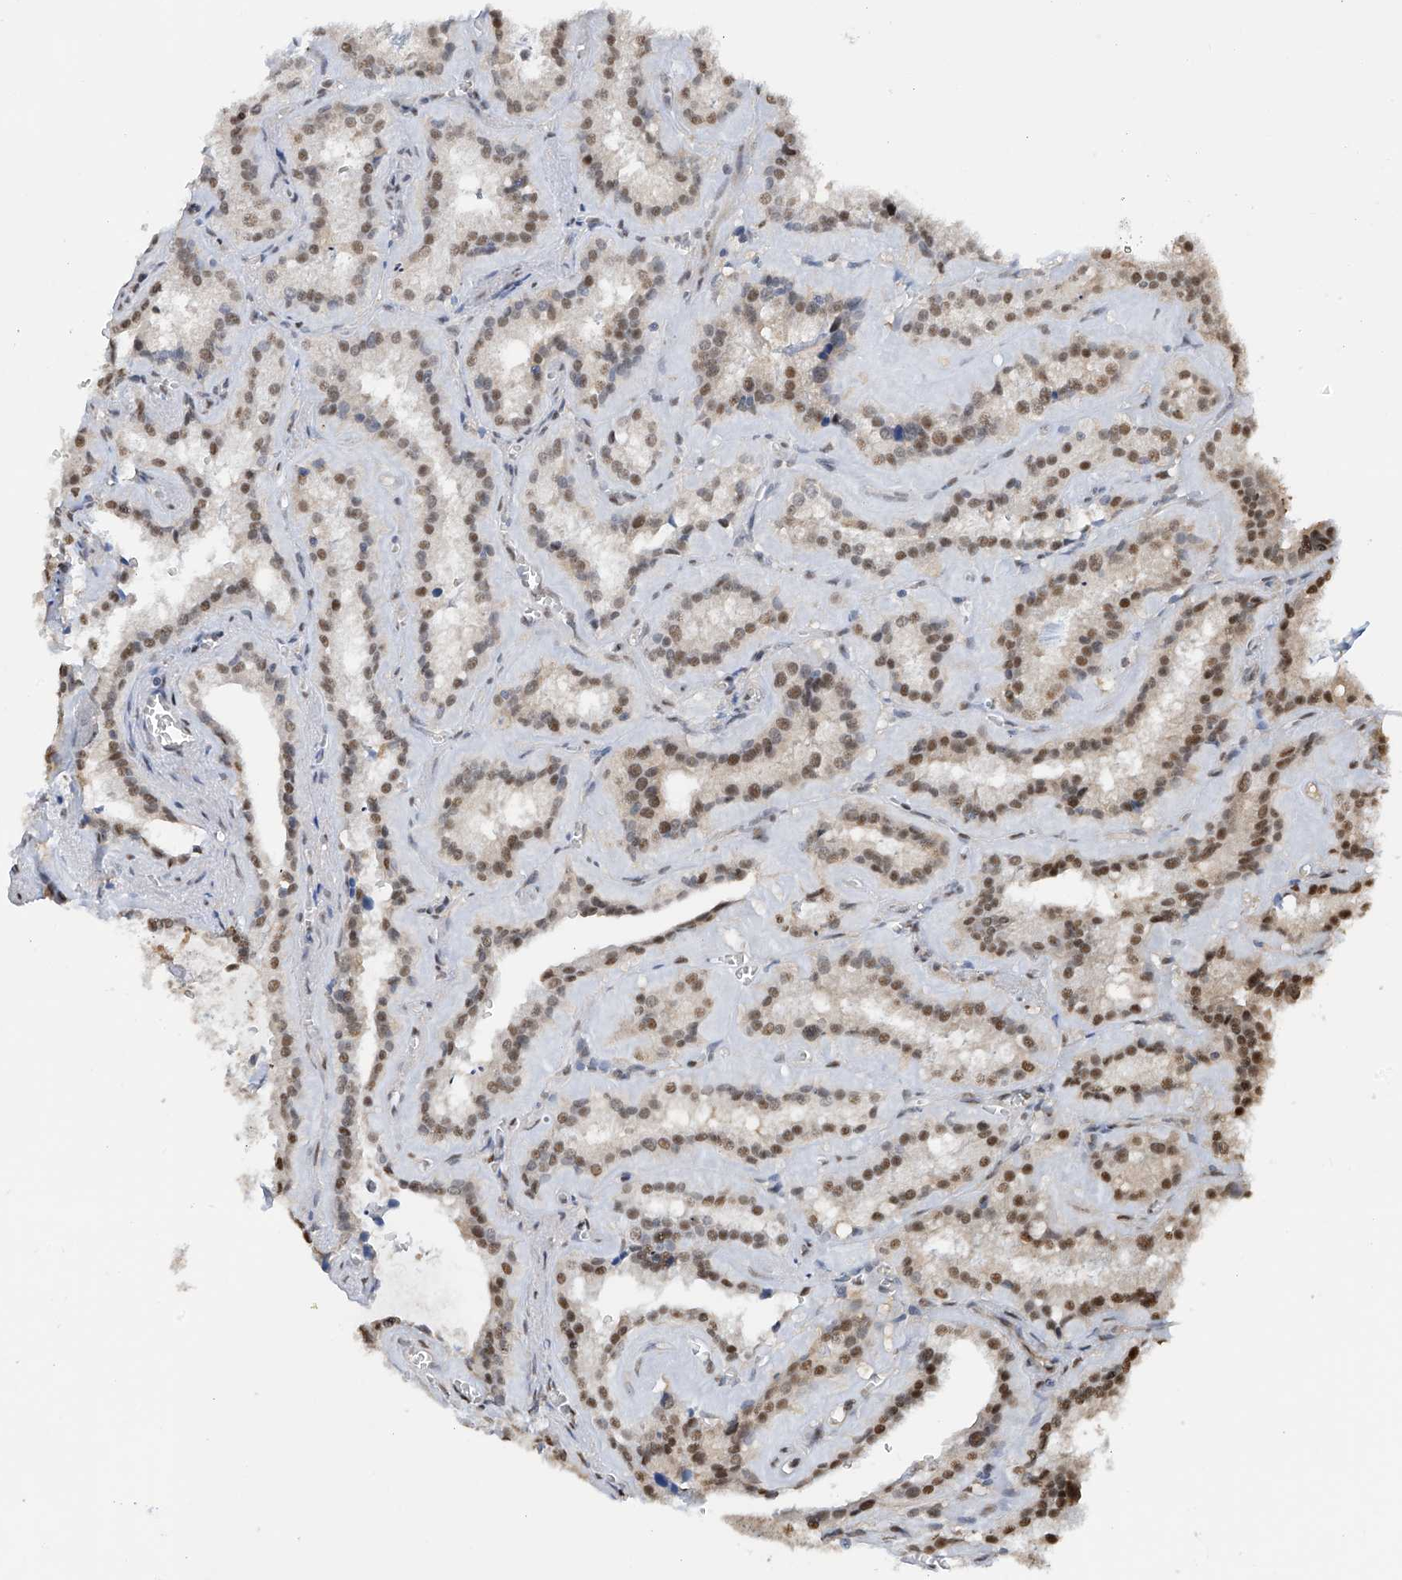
{"staining": {"intensity": "moderate", "quantity": "<25%", "location": "nuclear"}, "tissue": "seminal vesicle", "cell_type": "Glandular cells", "image_type": "normal", "snomed": [{"axis": "morphology", "description": "Normal tissue, NOS"}, {"axis": "topography", "description": "Prostate"}, {"axis": "topography", "description": "Seminal veicle"}], "caption": "Brown immunohistochemical staining in unremarkable human seminal vesicle exhibits moderate nuclear staining in approximately <25% of glandular cells.", "gene": "PMM1", "patient": {"sex": "male", "age": 59}}